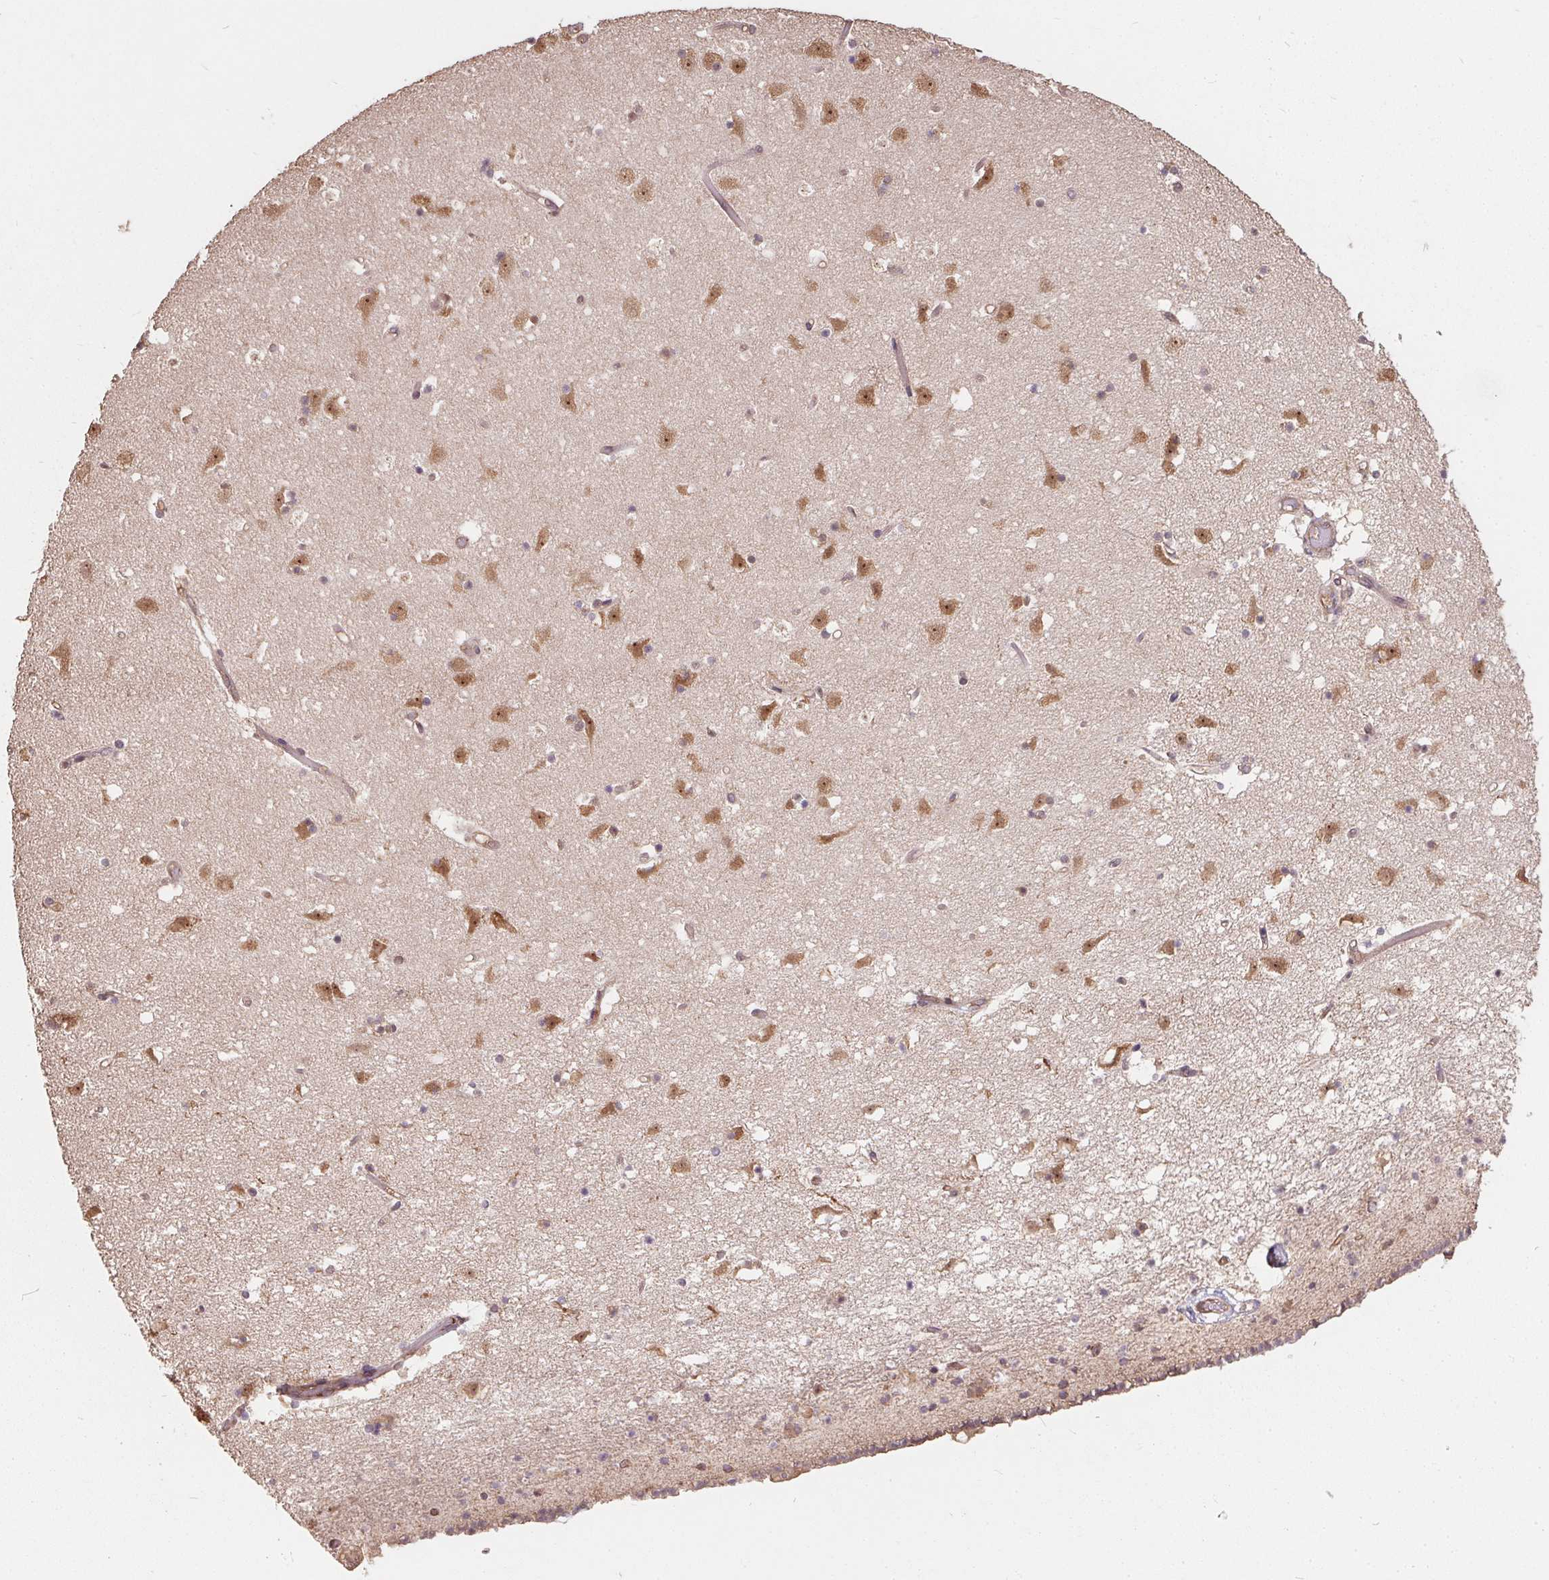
{"staining": {"intensity": "moderate", "quantity": "<25%", "location": "cytoplasmic/membranous"}, "tissue": "caudate", "cell_type": "Glial cells", "image_type": "normal", "snomed": [{"axis": "morphology", "description": "Normal tissue, NOS"}, {"axis": "topography", "description": "Lateral ventricle wall"}], "caption": "Caudate stained with DAB (3,3'-diaminobenzidine) immunohistochemistry demonstrates low levels of moderate cytoplasmic/membranous positivity in approximately <25% of glial cells.", "gene": "EIF2S1", "patient": {"sex": "female", "age": 42}}